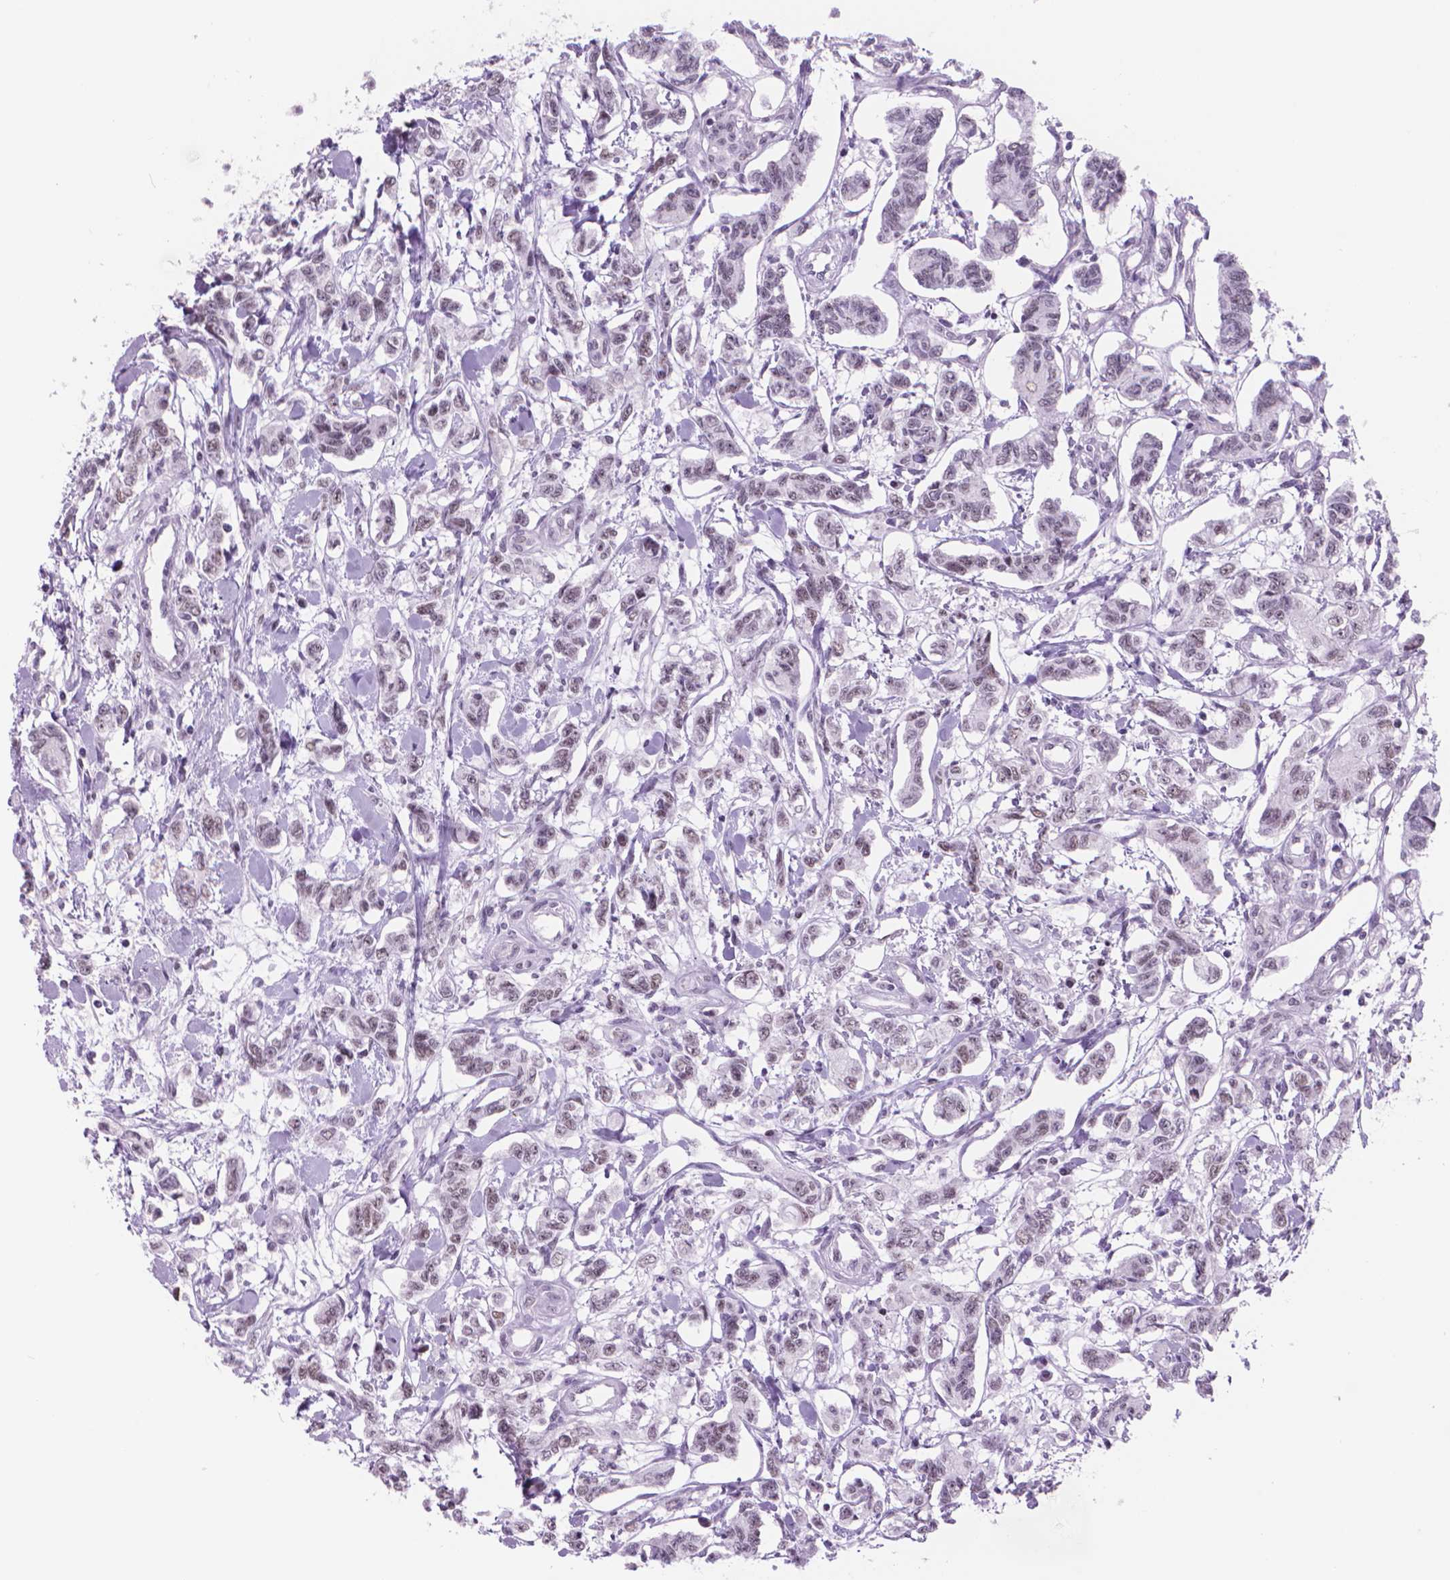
{"staining": {"intensity": "weak", "quantity": "25%-75%", "location": "nuclear"}, "tissue": "carcinoid", "cell_type": "Tumor cells", "image_type": "cancer", "snomed": [{"axis": "morphology", "description": "Carcinoid, malignant, NOS"}, {"axis": "topography", "description": "Kidney"}], "caption": "Malignant carcinoid stained with a brown dye displays weak nuclear positive positivity in approximately 25%-75% of tumor cells.", "gene": "POLR3D", "patient": {"sex": "female", "age": 41}}